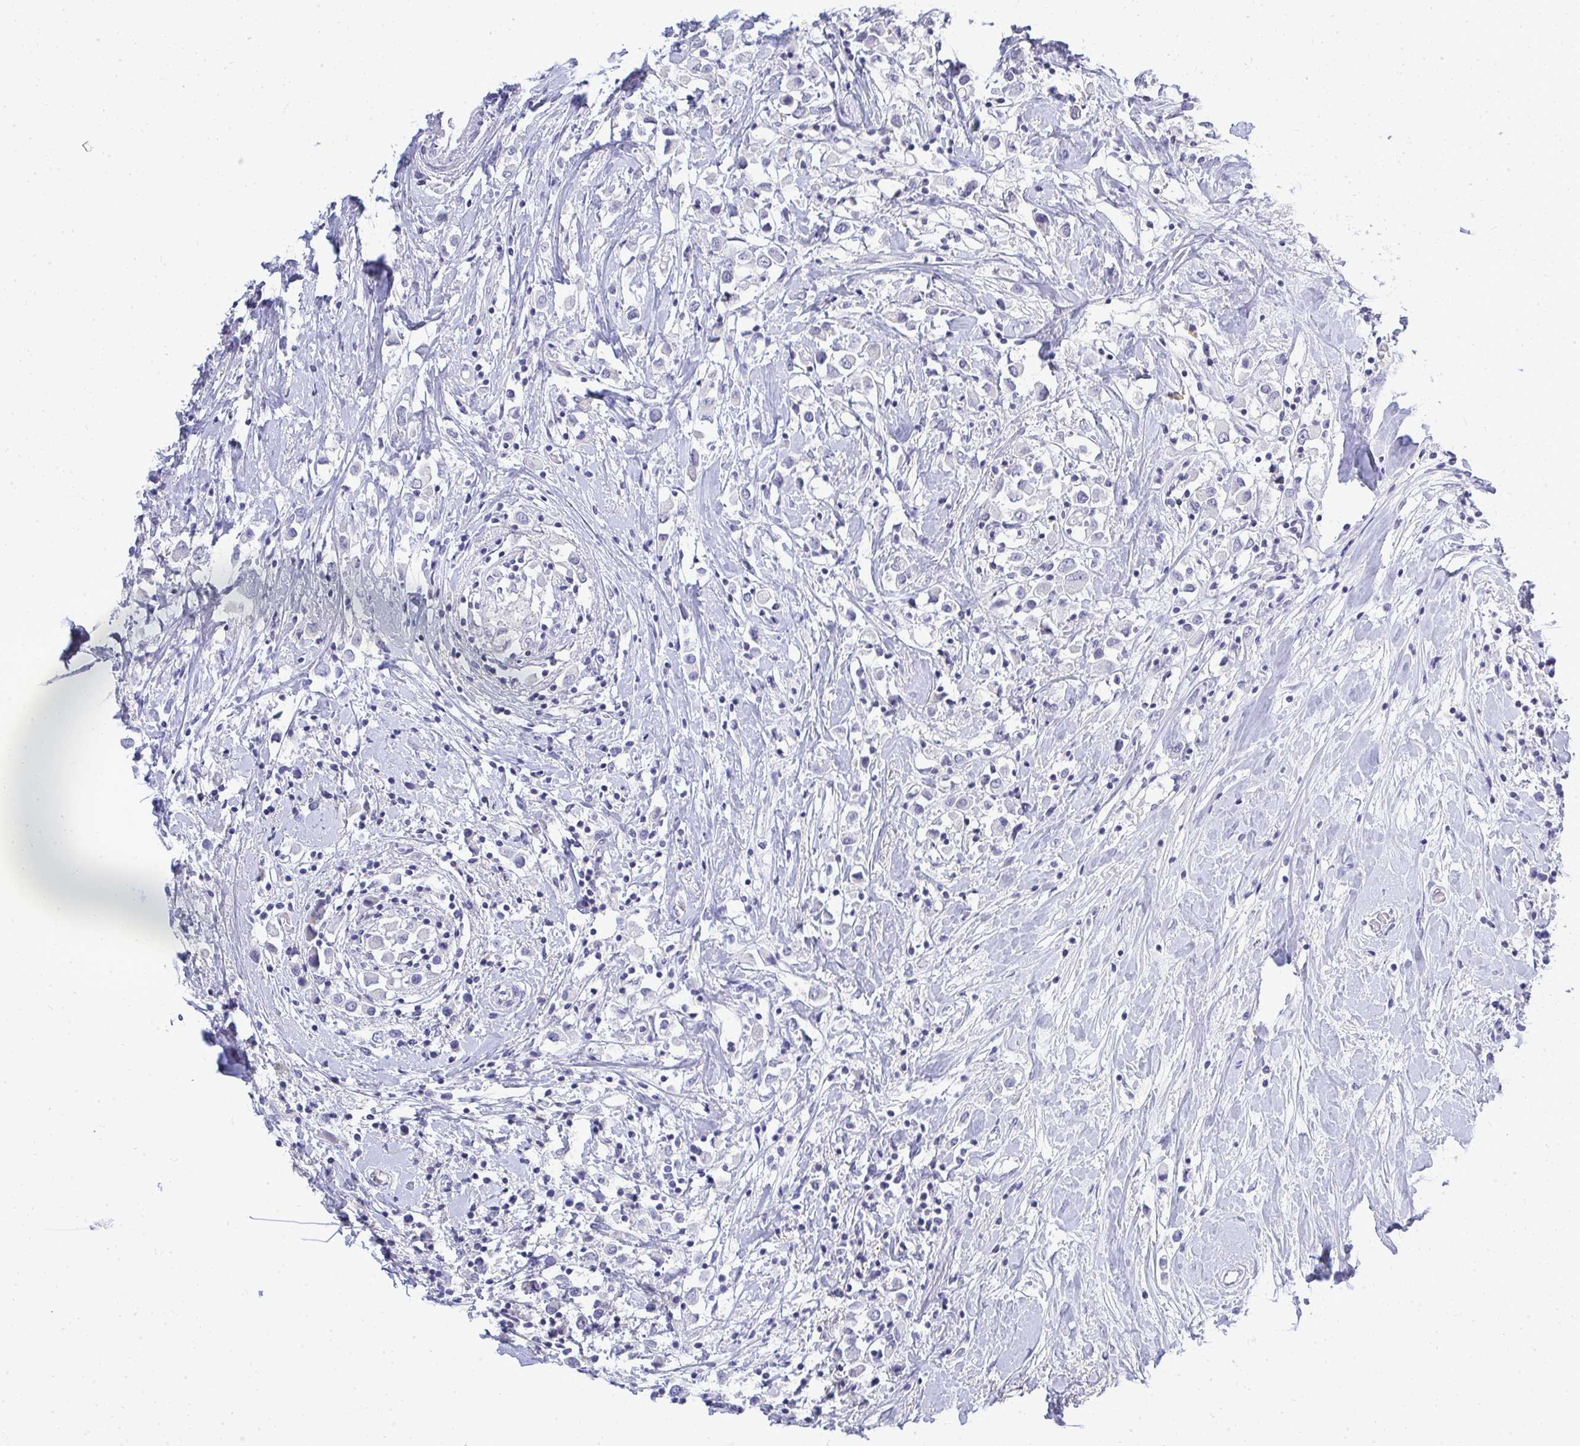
{"staining": {"intensity": "negative", "quantity": "none", "location": "none"}, "tissue": "breast cancer", "cell_type": "Tumor cells", "image_type": "cancer", "snomed": [{"axis": "morphology", "description": "Duct carcinoma"}, {"axis": "topography", "description": "Breast"}], "caption": "Immunohistochemistry histopathology image of neoplastic tissue: human infiltrating ductal carcinoma (breast) stained with DAB shows no significant protein staining in tumor cells. (DAB (3,3'-diaminobenzidine) immunohistochemistry (IHC), high magnification).", "gene": "TMEM82", "patient": {"sex": "female", "age": 61}}